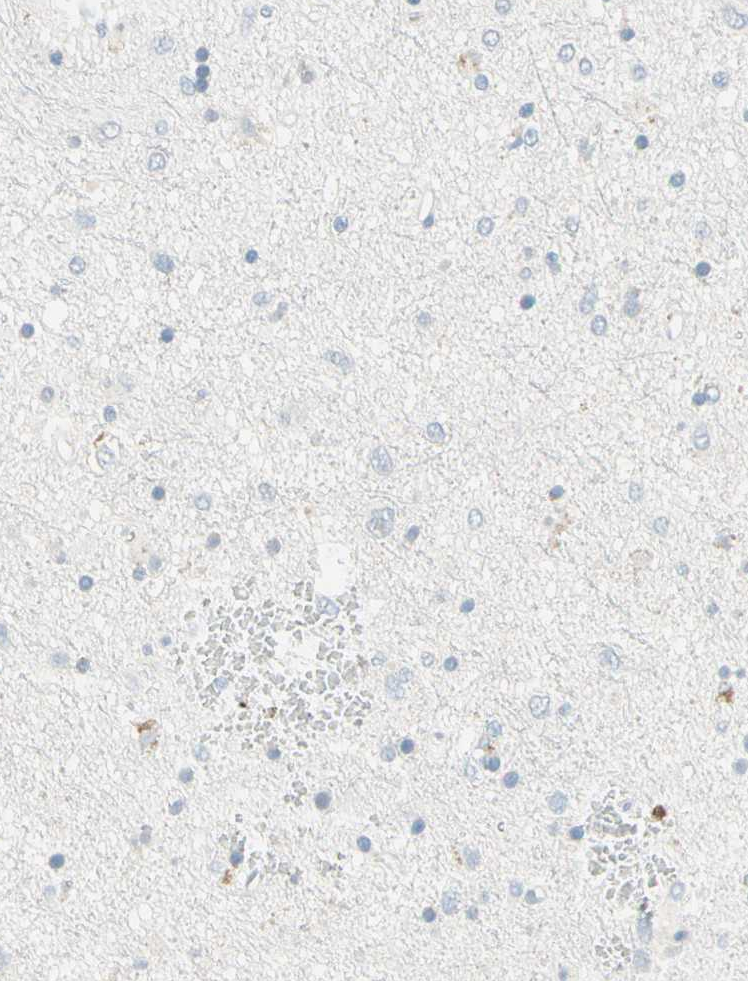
{"staining": {"intensity": "negative", "quantity": "none", "location": "none"}, "tissue": "glioma", "cell_type": "Tumor cells", "image_type": "cancer", "snomed": [{"axis": "morphology", "description": "Glioma, malignant, Low grade"}, {"axis": "topography", "description": "Brain"}], "caption": "Immunohistochemistry (IHC) micrograph of neoplastic tissue: human glioma stained with DAB (3,3'-diaminobenzidine) exhibits no significant protein staining in tumor cells.", "gene": "NFKBIZ", "patient": {"sex": "male", "age": 77}}